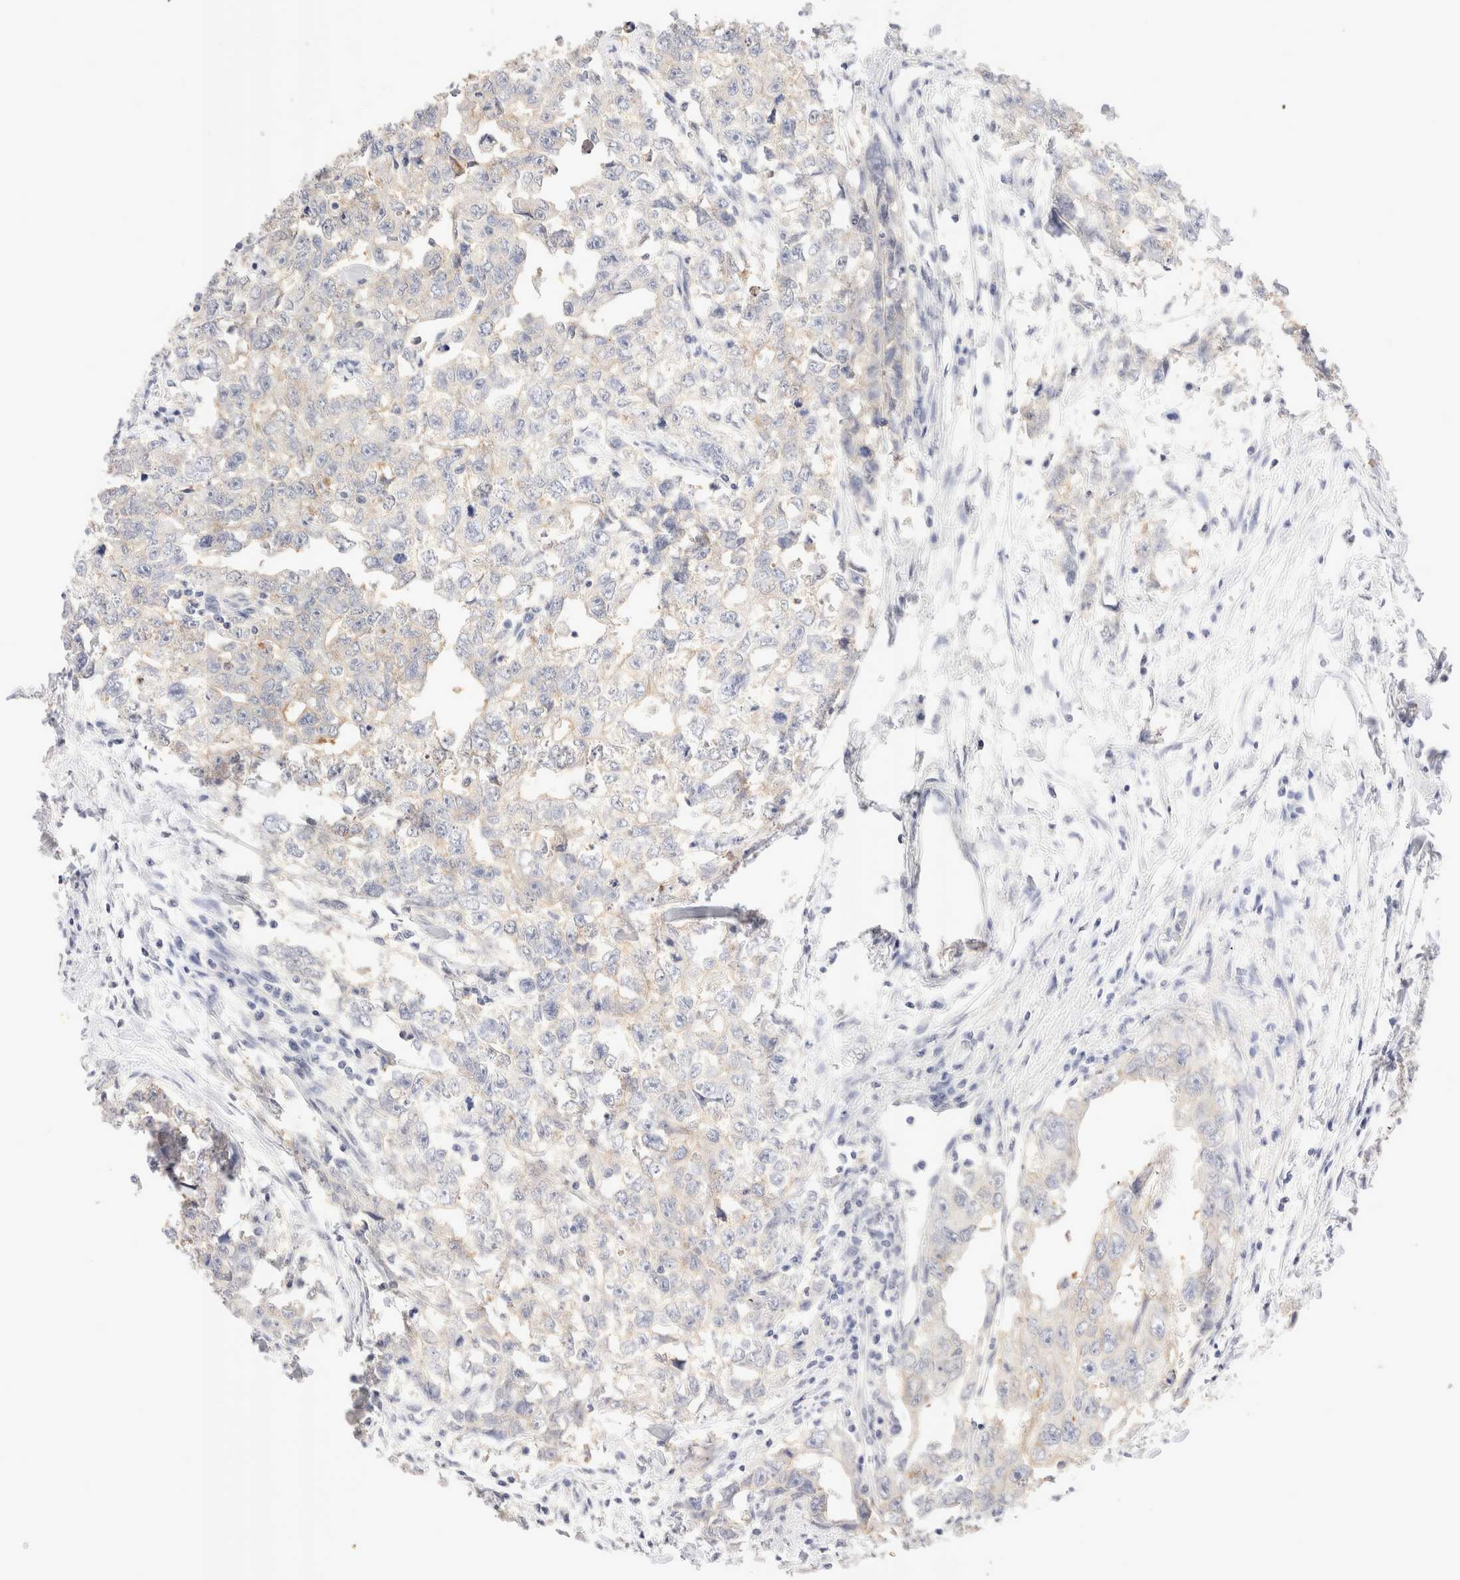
{"staining": {"intensity": "negative", "quantity": "none", "location": "none"}, "tissue": "testis cancer", "cell_type": "Tumor cells", "image_type": "cancer", "snomed": [{"axis": "morphology", "description": "Carcinoma, Embryonal, NOS"}, {"axis": "topography", "description": "Testis"}], "caption": "This is a micrograph of immunohistochemistry (IHC) staining of embryonal carcinoma (testis), which shows no expression in tumor cells.", "gene": "EPCAM", "patient": {"sex": "male", "age": 28}}